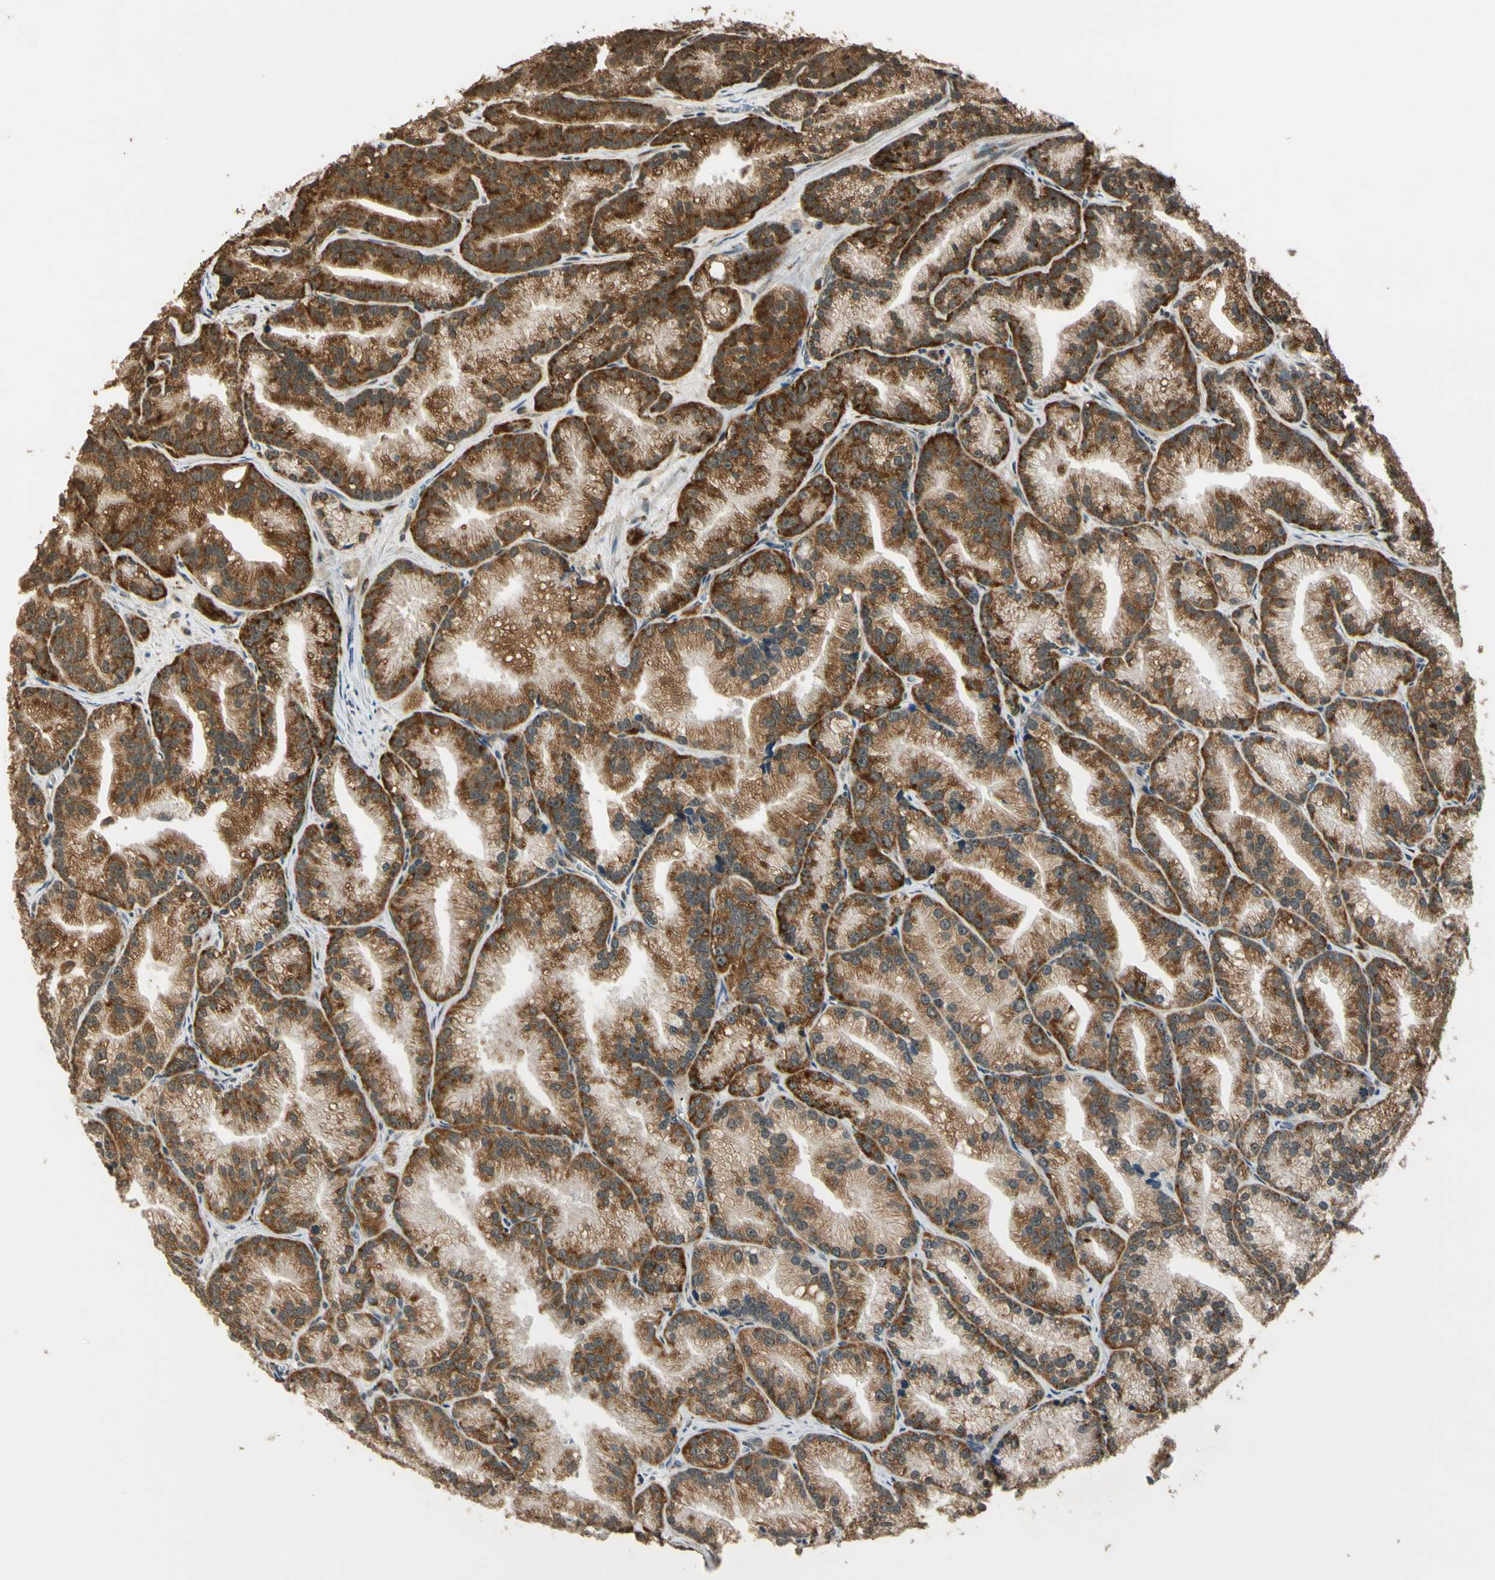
{"staining": {"intensity": "moderate", "quantity": ">75%", "location": "cytoplasmic/membranous"}, "tissue": "prostate cancer", "cell_type": "Tumor cells", "image_type": "cancer", "snomed": [{"axis": "morphology", "description": "Adenocarcinoma, Low grade"}, {"axis": "topography", "description": "Prostate"}], "caption": "Human prostate low-grade adenocarcinoma stained with a brown dye exhibits moderate cytoplasmic/membranous positive positivity in approximately >75% of tumor cells.", "gene": "LAMTOR1", "patient": {"sex": "male", "age": 89}}